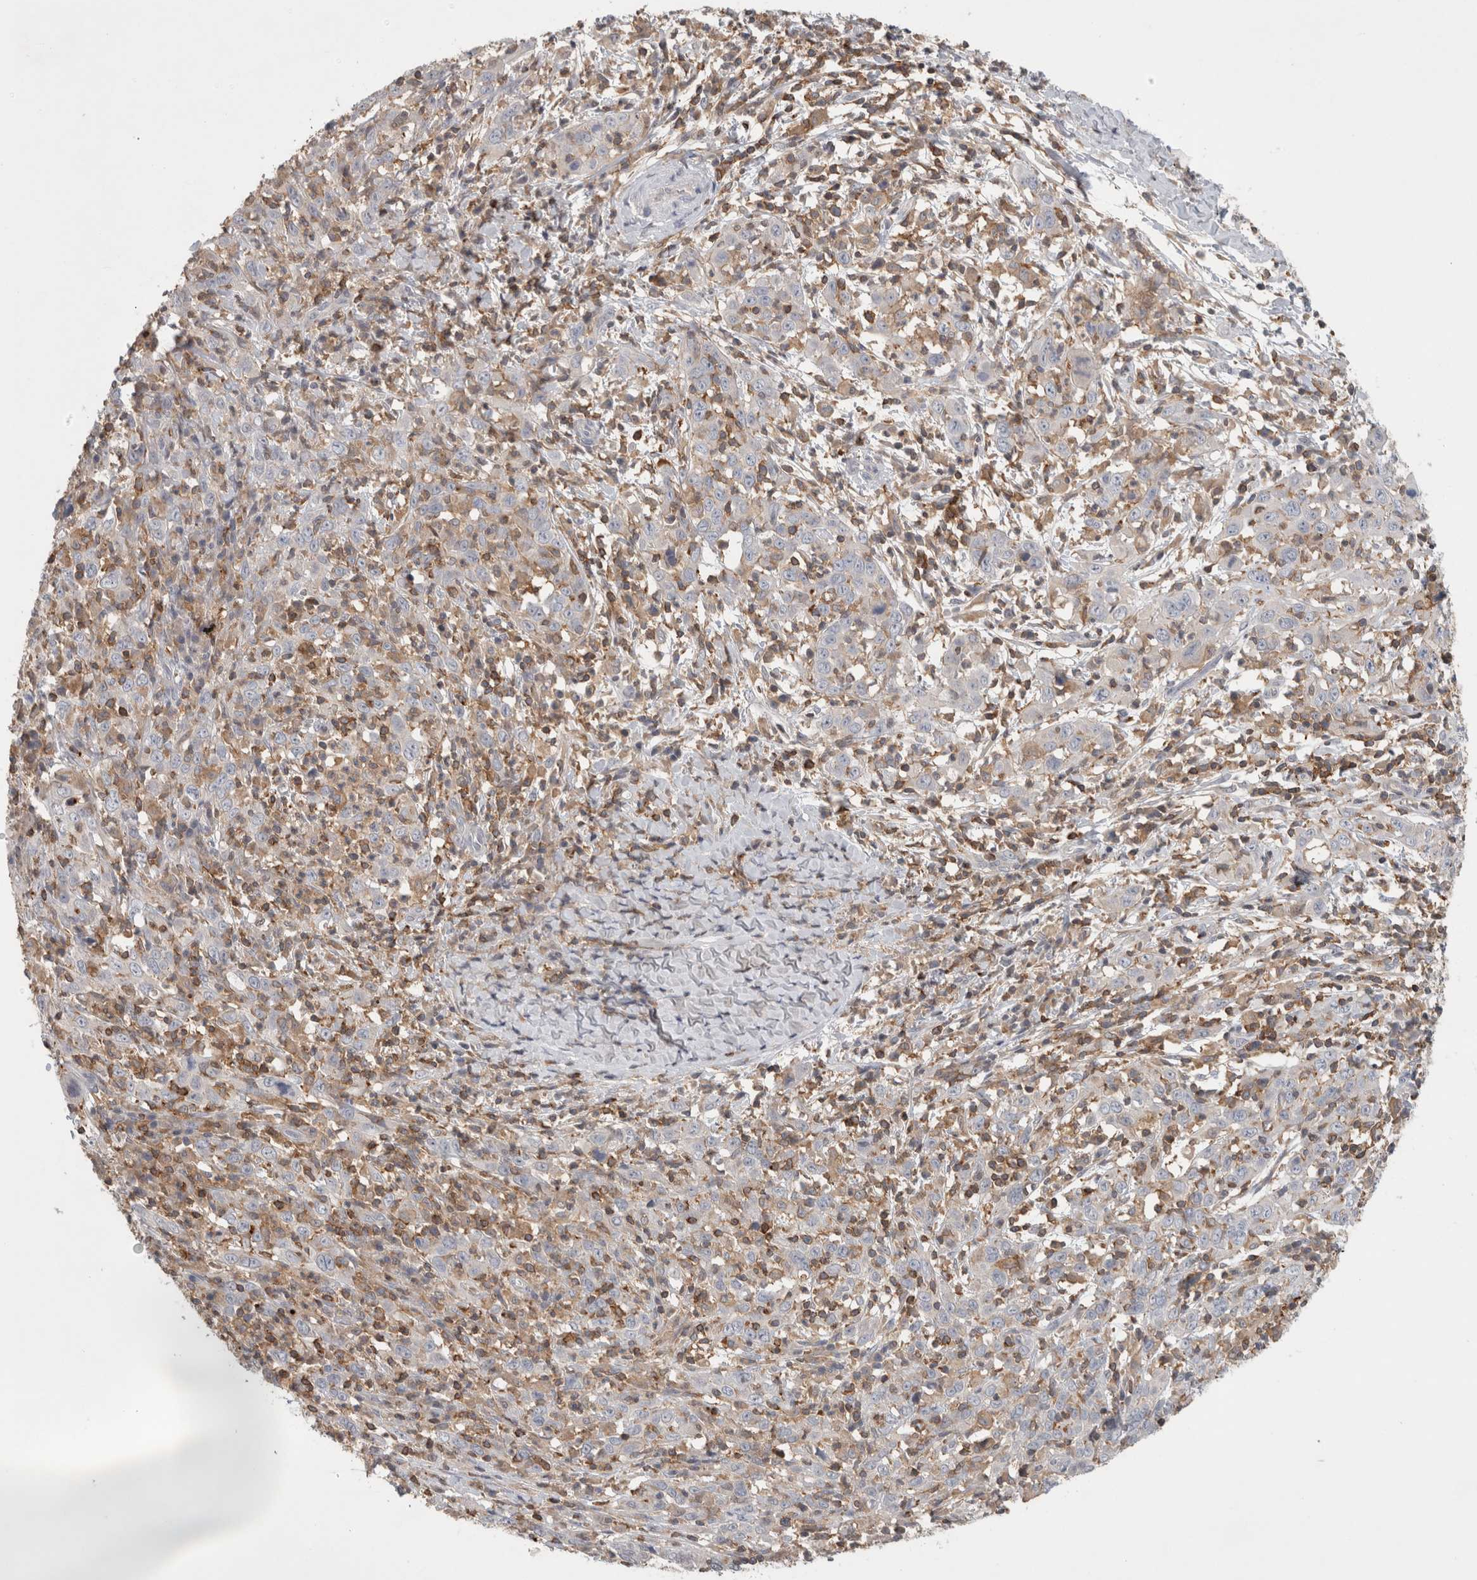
{"staining": {"intensity": "negative", "quantity": "none", "location": "none"}, "tissue": "cervical cancer", "cell_type": "Tumor cells", "image_type": "cancer", "snomed": [{"axis": "morphology", "description": "Squamous cell carcinoma, NOS"}, {"axis": "topography", "description": "Cervix"}], "caption": "This is an immunohistochemistry histopathology image of cervical cancer (squamous cell carcinoma). There is no staining in tumor cells.", "gene": "GFRA2", "patient": {"sex": "female", "age": 46}}